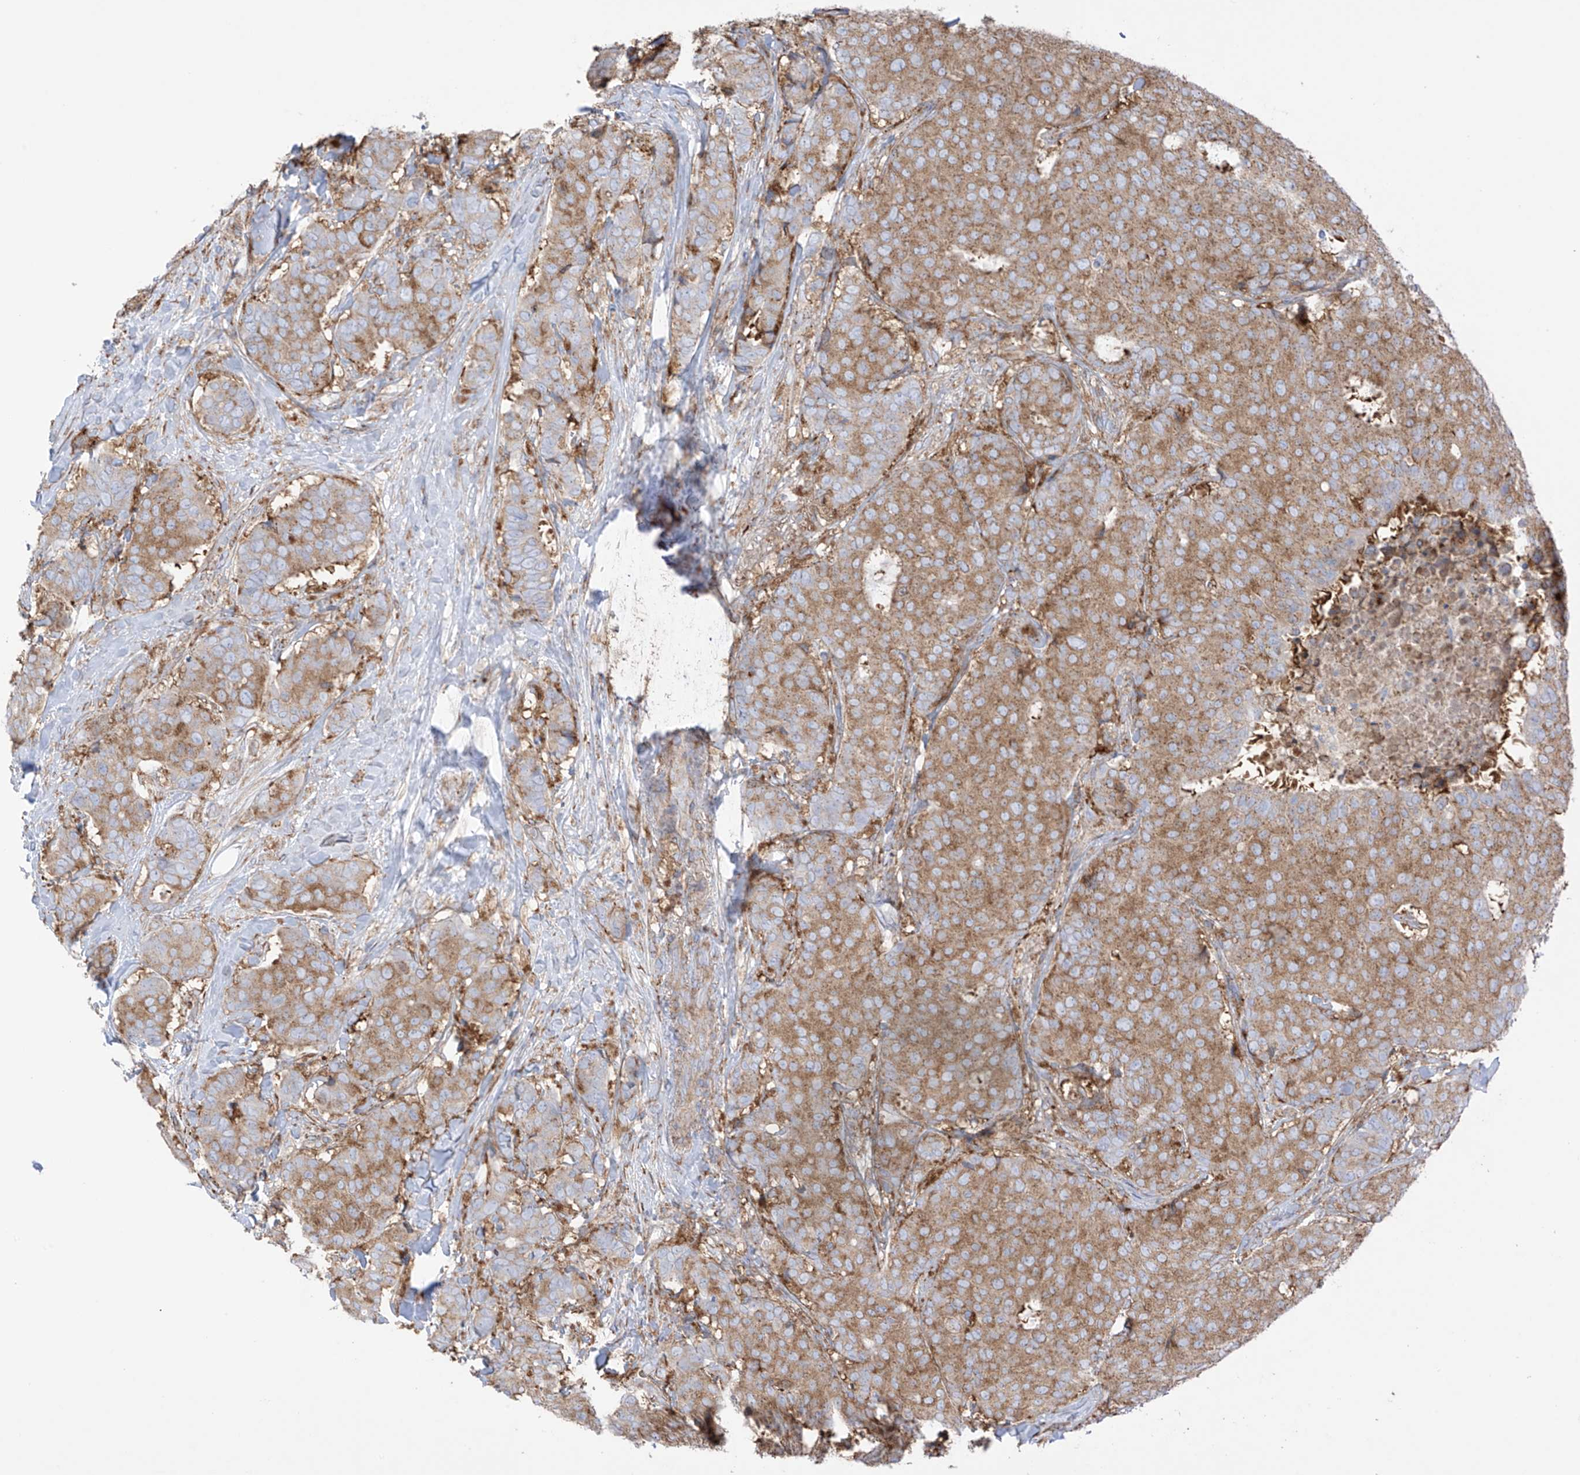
{"staining": {"intensity": "strong", "quantity": ">75%", "location": "cytoplasmic/membranous"}, "tissue": "breast cancer", "cell_type": "Tumor cells", "image_type": "cancer", "snomed": [{"axis": "morphology", "description": "Duct carcinoma"}, {"axis": "topography", "description": "Breast"}], "caption": "Breast intraductal carcinoma was stained to show a protein in brown. There is high levels of strong cytoplasmic/membranous positivity in about >75% of tumor cells. (DAB IHC with brightfield microscopy, high magnification).", "gene": "XKR3", "patient": {"sex": "female", "age": 75}}